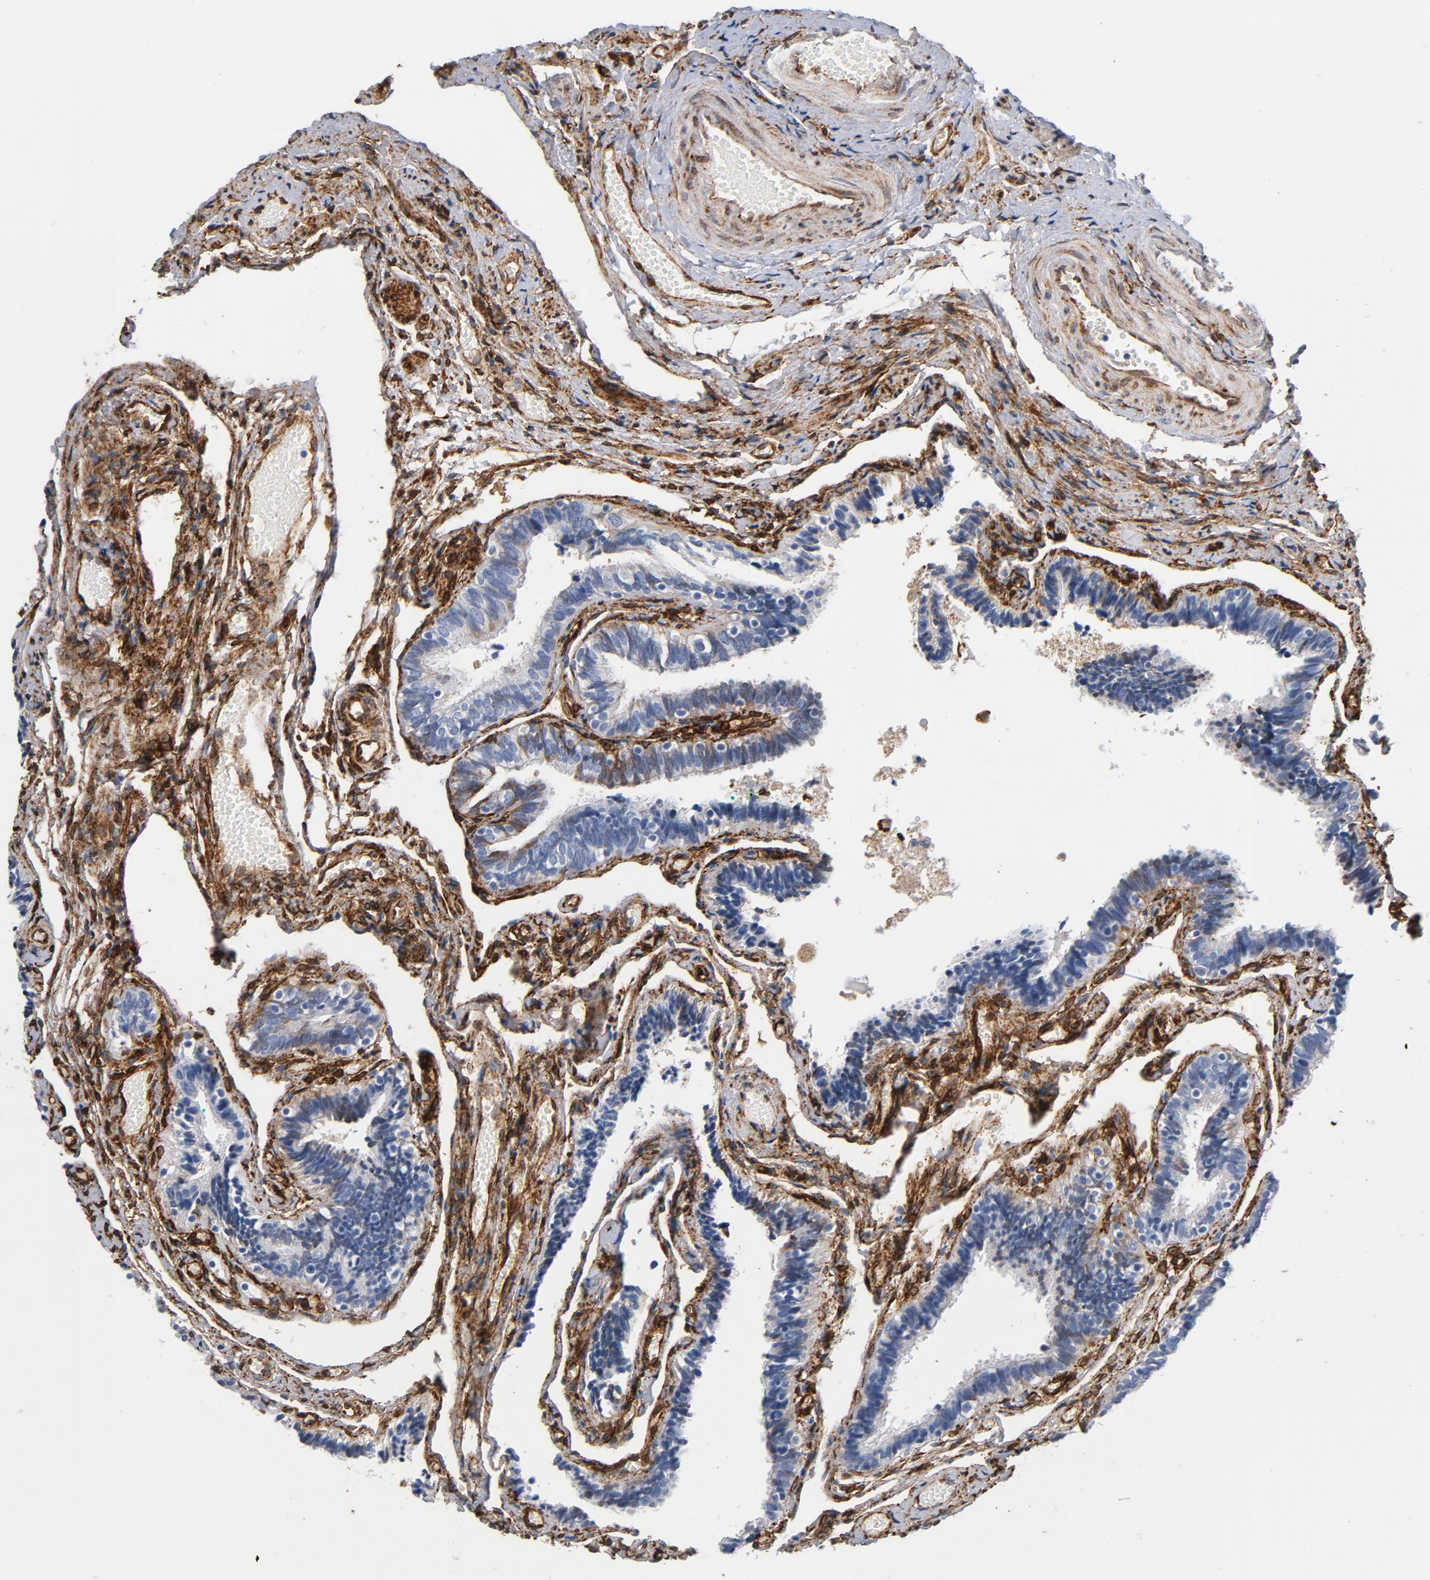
{"staining": {"intensity": "negative", "quantity": "none", "location": "none"}, "tissue": "fallopian tube", "cell_type": "Glandular cells", "image_type": "normal", "snomed": [{"axis": "morphology", "description": "Normal tissue, NOS"}, {"axis": "topography", "description": "Fallopian tube"}], "caption": "IHC of benign fallopian tube shows no staining in glandular cells. (Brightfield microscopy of DAB (3,3'-diaminobenzidine) immunohistochemistry (IHC) at high magnification).", "gene": "SERPINH1", "patient": {"sex": "female", "age": 46}}